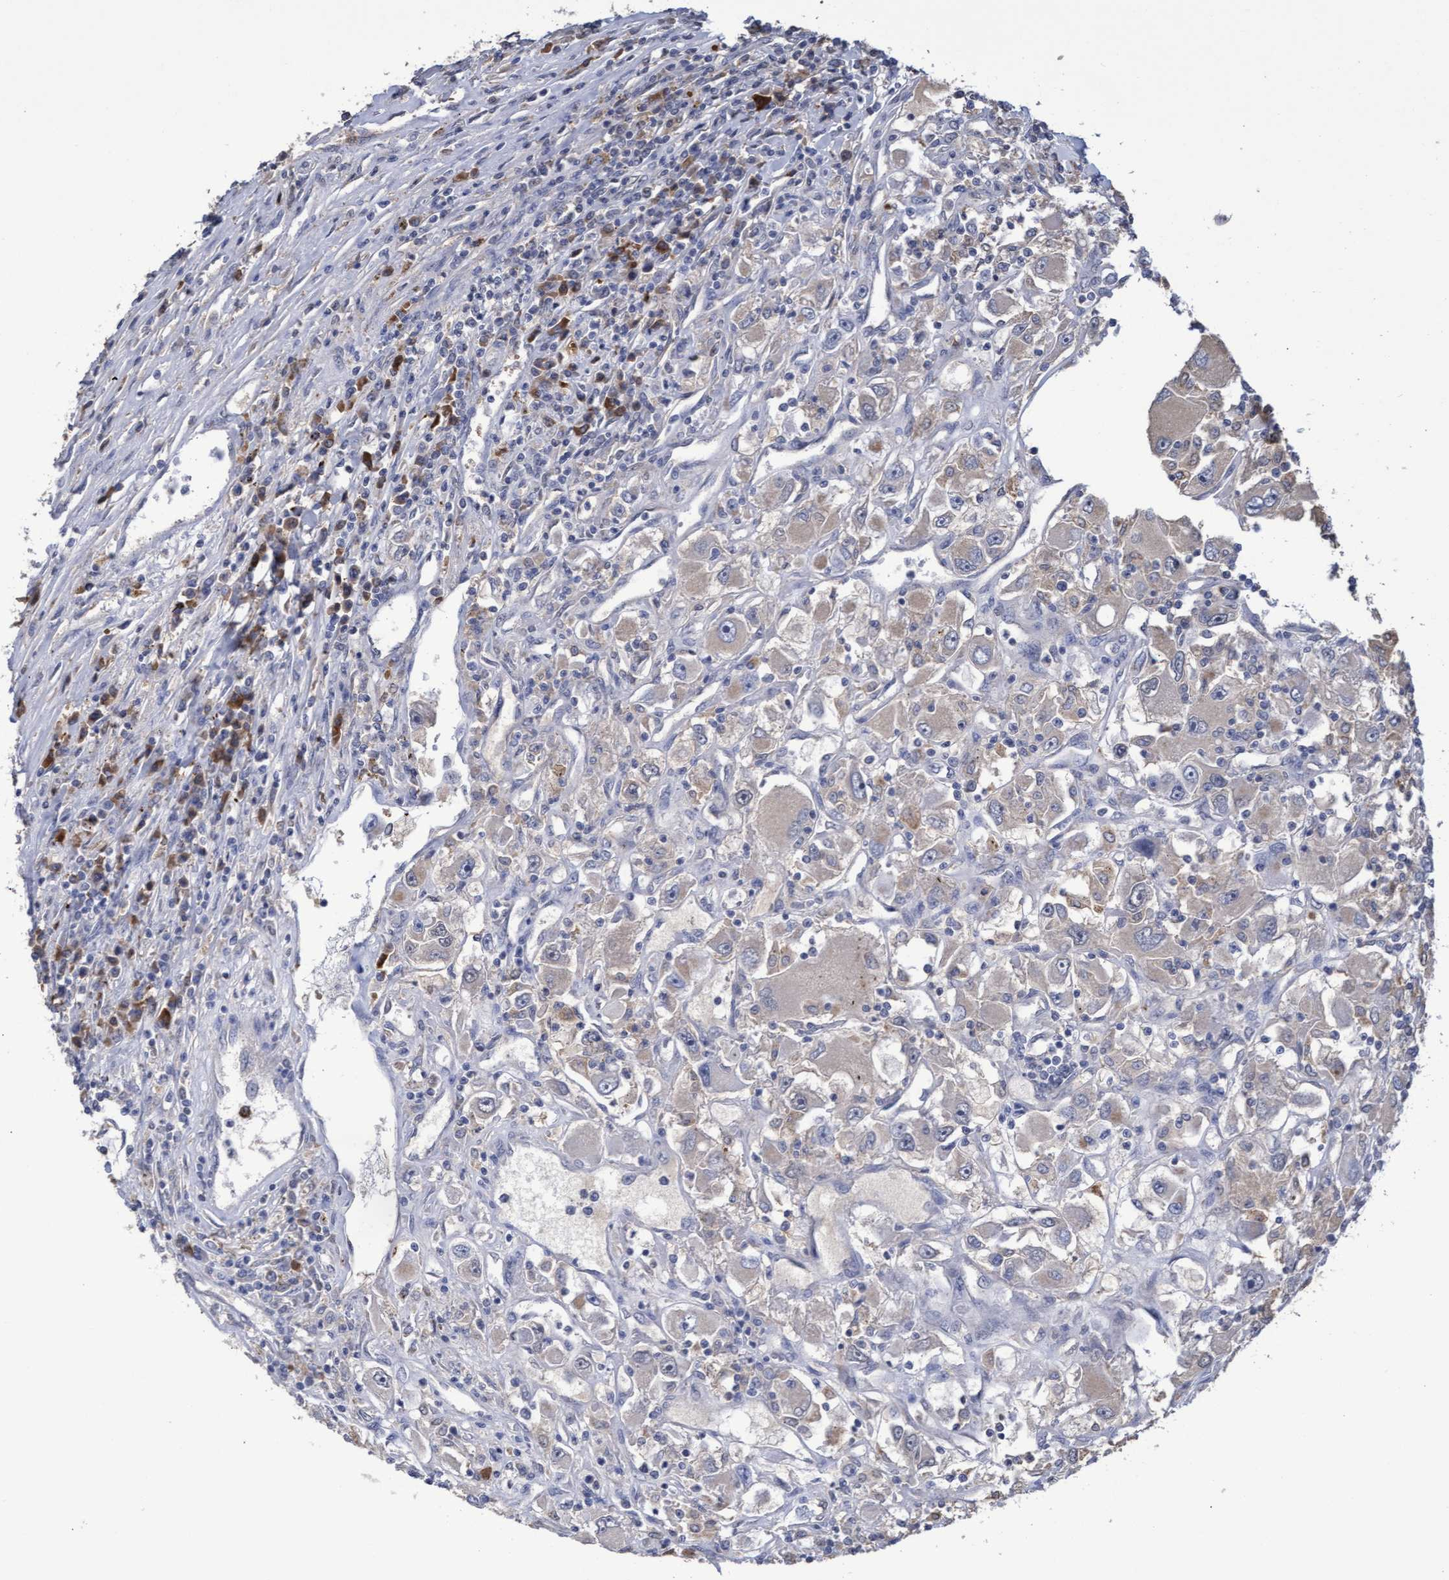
{"staining": {"intensity": "negative", "quantity": "none", "location": "none"}, "tissue": "renal cancer", "cell_type": "Tumor cells", "image_type": "cancer", "snomed": [{"axis": "morphology", "description": "Adenocarcinoma, NOS"}, {"axis": "topography", "description": "Kidney"}], "caption": "Immunohistochemistry histopathology image of neoplastic tissue: renal cancer (adenocarcinoma) stained with DAB (3,3'-diaminobenzidine) reveals no significant protein positivity in tumor cells.", "gene": "GPR39", "patient": {"sex": "female", "age": 52}}